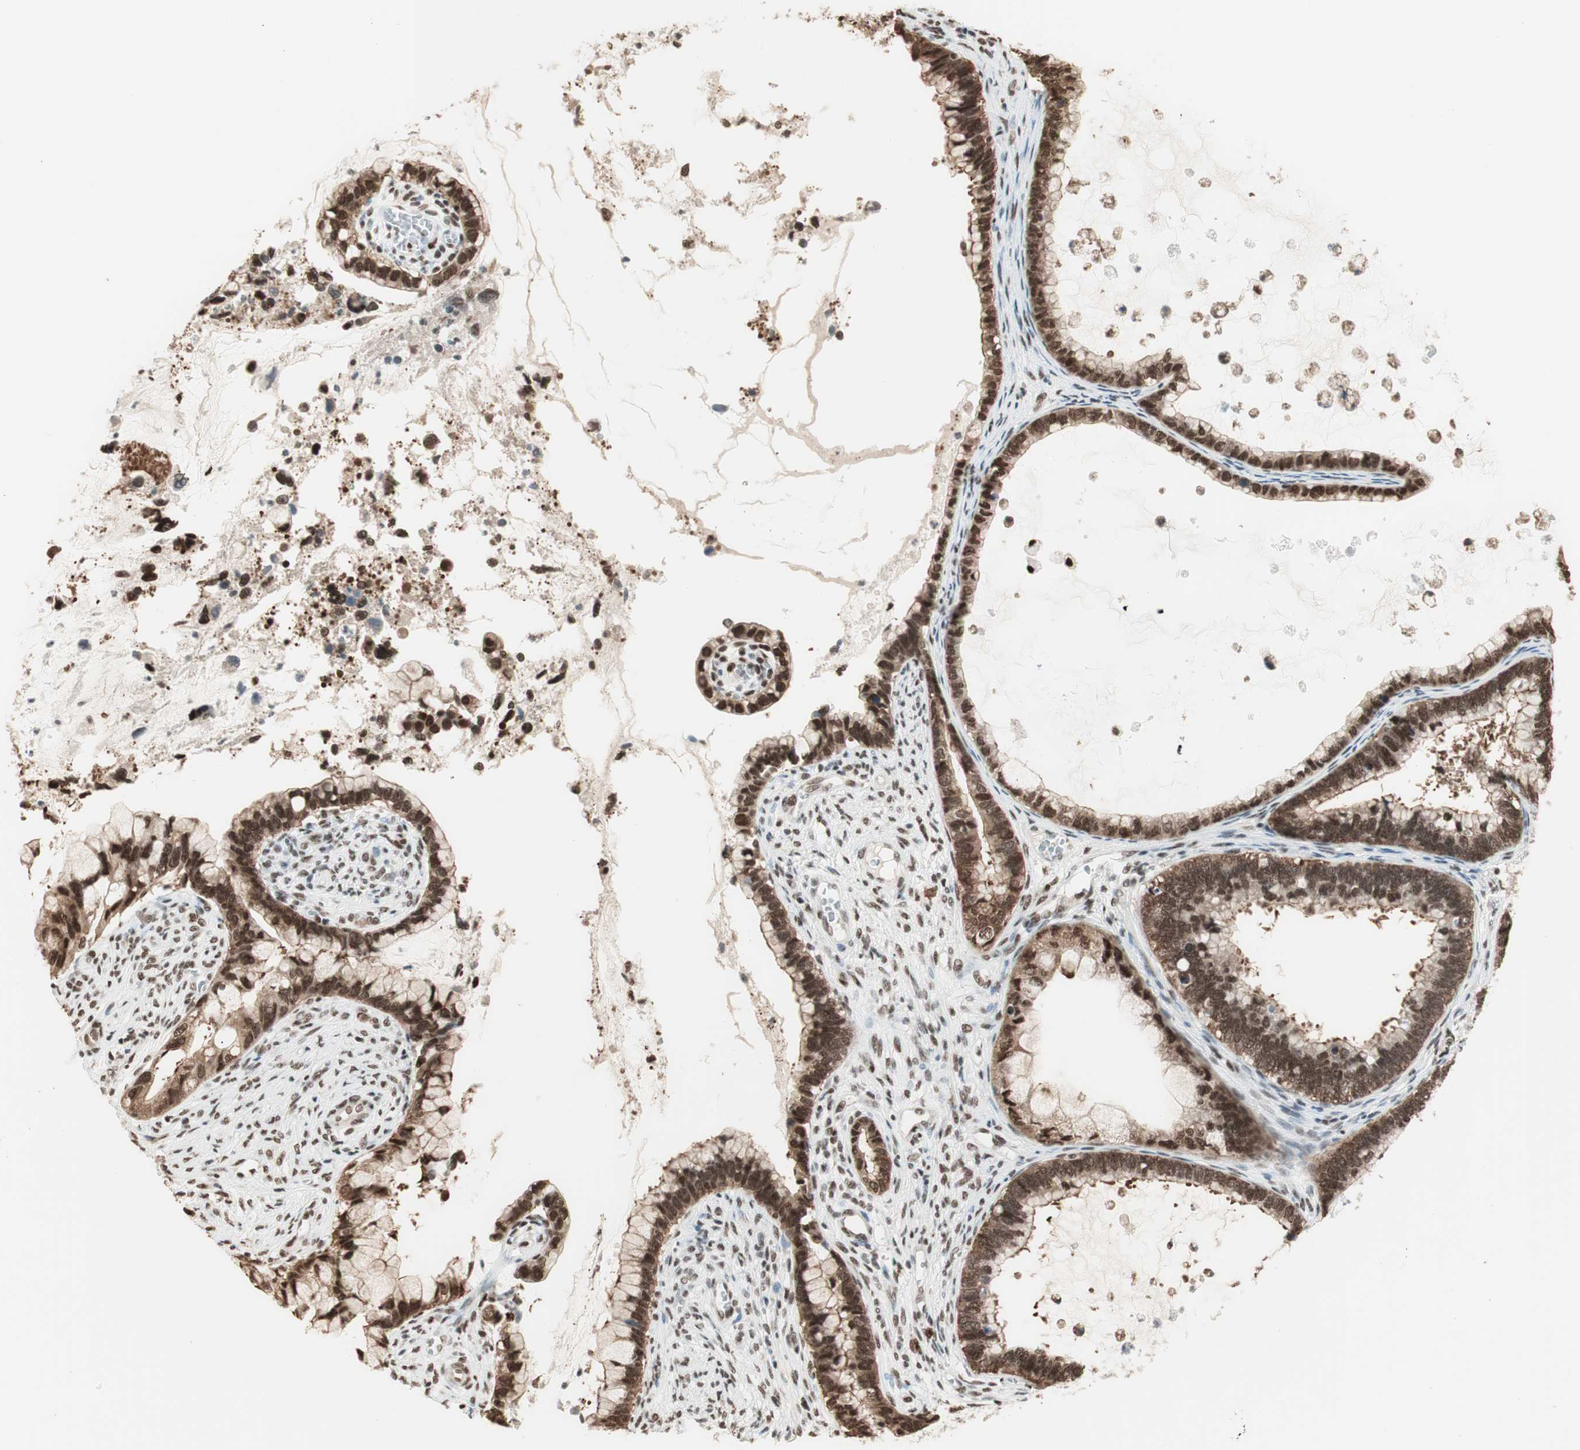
{"staining": {"intensity": "strong", "quantity": ">75%", "location": "nuclear"}, "tissue": "cervical cancer", "cell_type": "Tumor cells", "image_type": "cancer", "snomed": [{"axis": "morphology", "description": "Adenocarcinoma, NOS"}, {"axis": "topography", "description": "Cervix"}], "caption": "Immunohistochemical staining of cervical cancer (adenocarcinoma) demonstrates strong nuclear protein staining in approximately >75% of tumor cells.", "gene": "SMARCE1", "patient": {"sex": "female", "age": 44}}